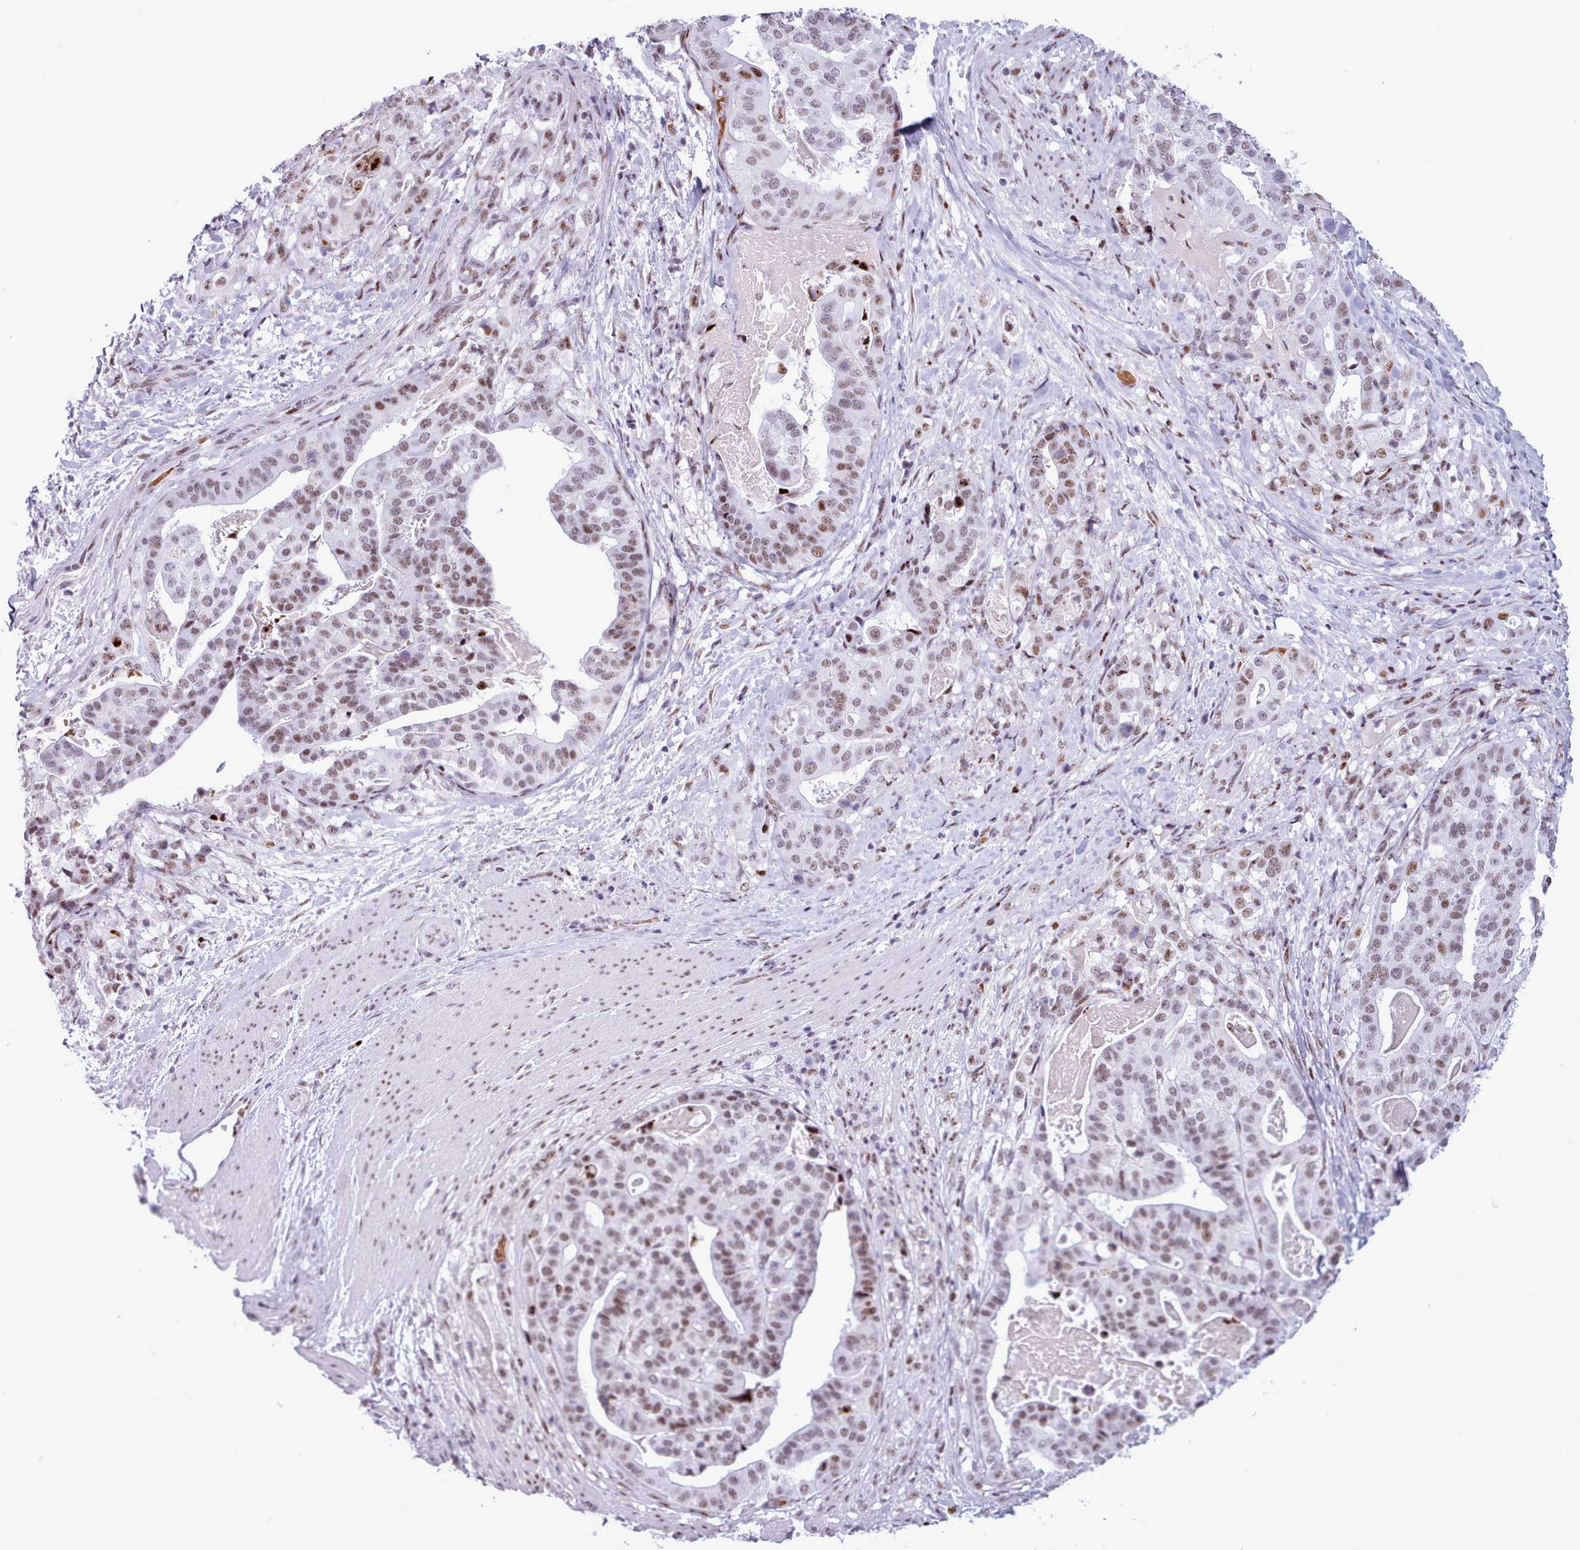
{"staining": {"intensity": "moderate", "quantity": ">75%", "location": "nuclear"}, "tissue": "stomach cancer", "cell_type": "Tumor cells", "image_type": "cancer", "snomed": [{"axis": "morphology", "description": "Adenocarcinoma, NOS"}, {"axis": "topography", "description": "Stomach"}], "caption": "DAB immunohistochemical staining of stomach cancer exhibits moderate nuclear protein staining in approximately >75% of tumor cells.", "gene": "SRSF4", "patient": {"sex": "male", "age": 48}}